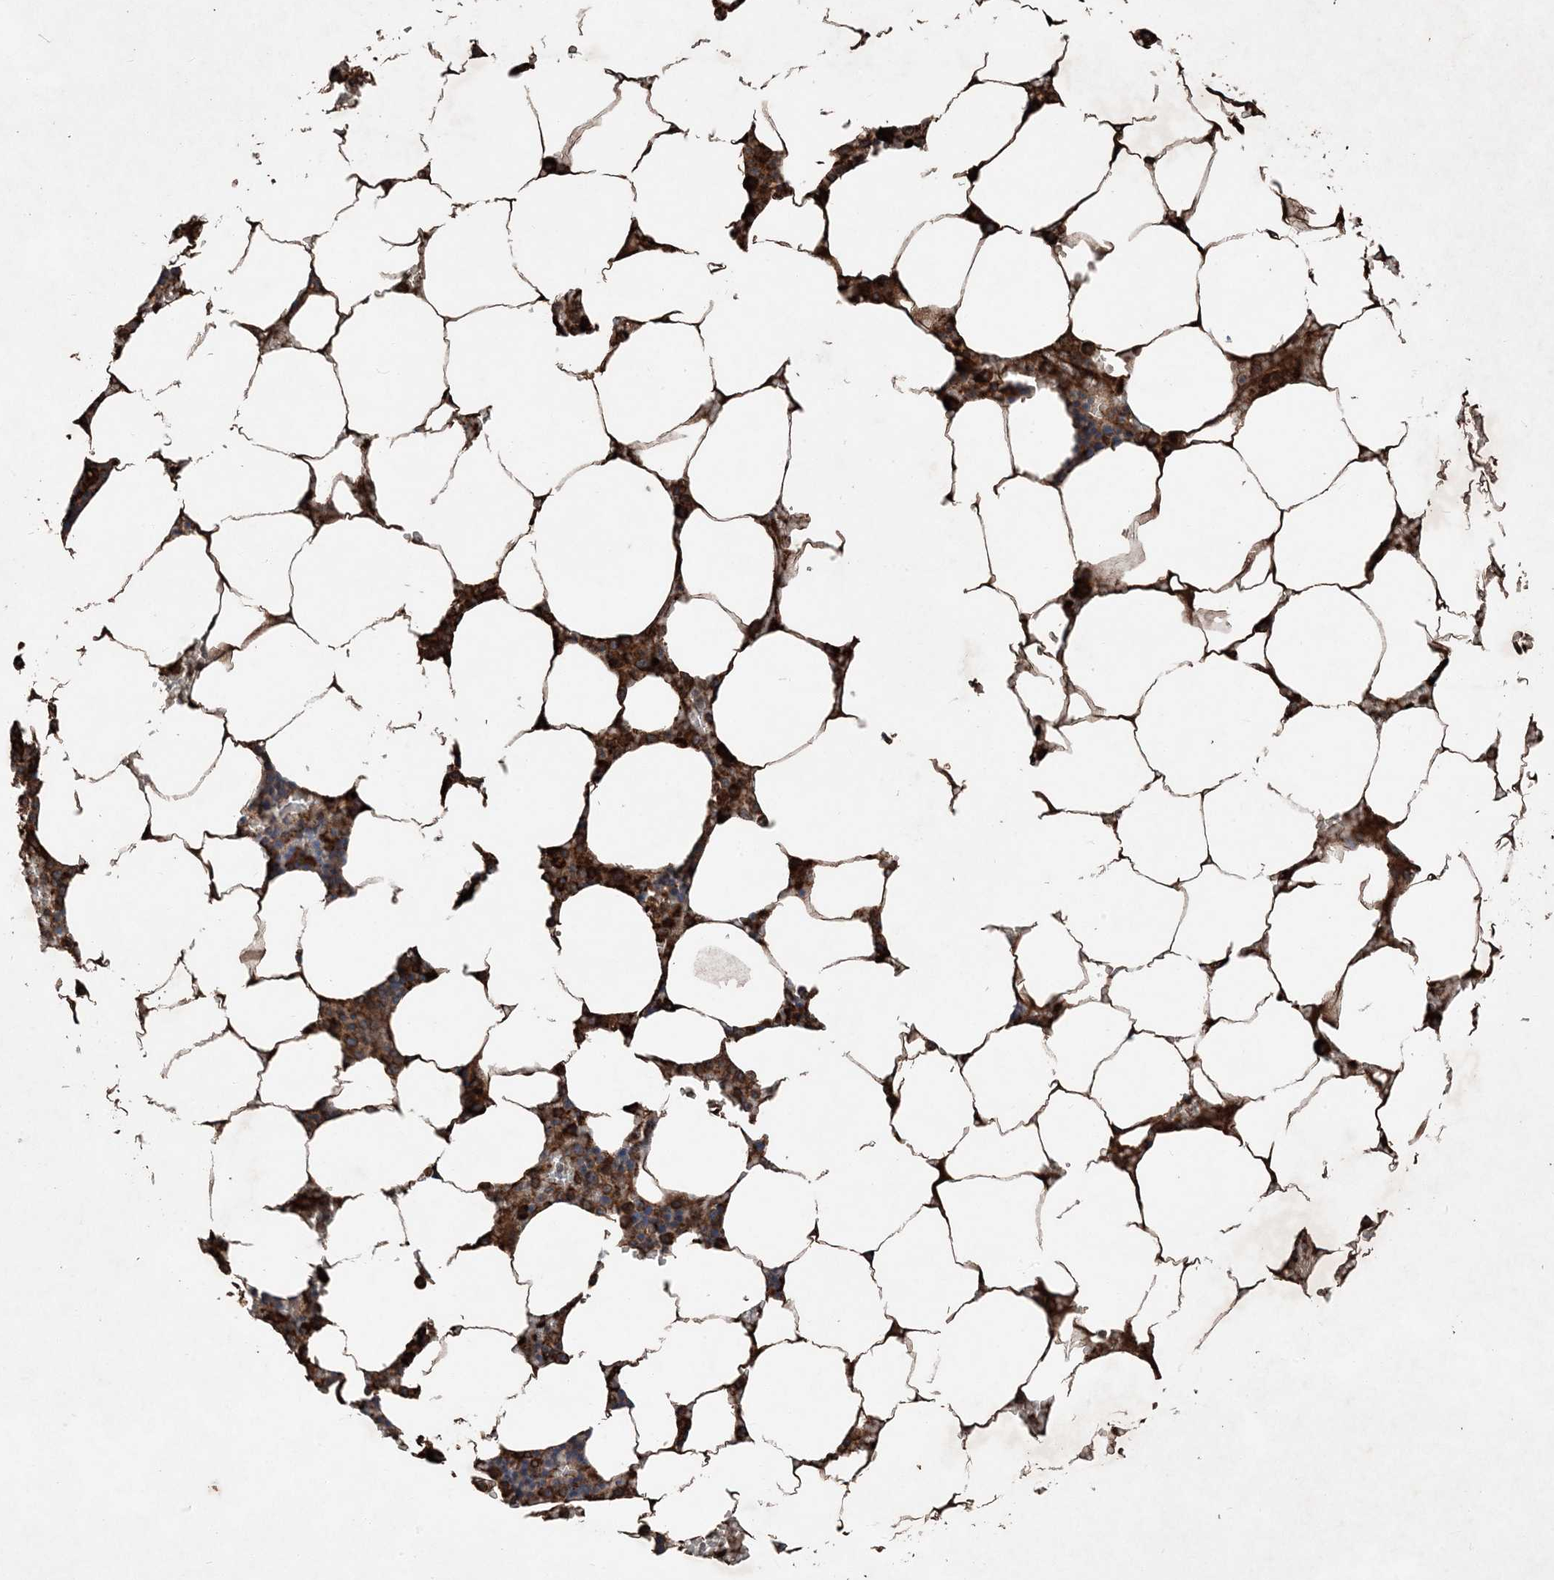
{"staining": {"intensity": "strong", "quantity": ">75%", "location": "cytoplasmic/membranous"}, "tissue": "bone marrow", "cell_type": "Hematopoietic cells", "image_type": "normal", "snomed": [{"axis": "morphology", "description": "Normal tissue, NOS"}, {"axis": "topography", "description": "Bone marrow"}], "caption": "The histopathology image exhibits staining of normal bone marrow, revealing strong cytoplasmic/membranous protein positivity (brown color) within hematopoietic cells. (IHC, brightfield microscopy, high magnification).", "gene": "PDIA6", "patient": {"sex": "male", "age": 70}}